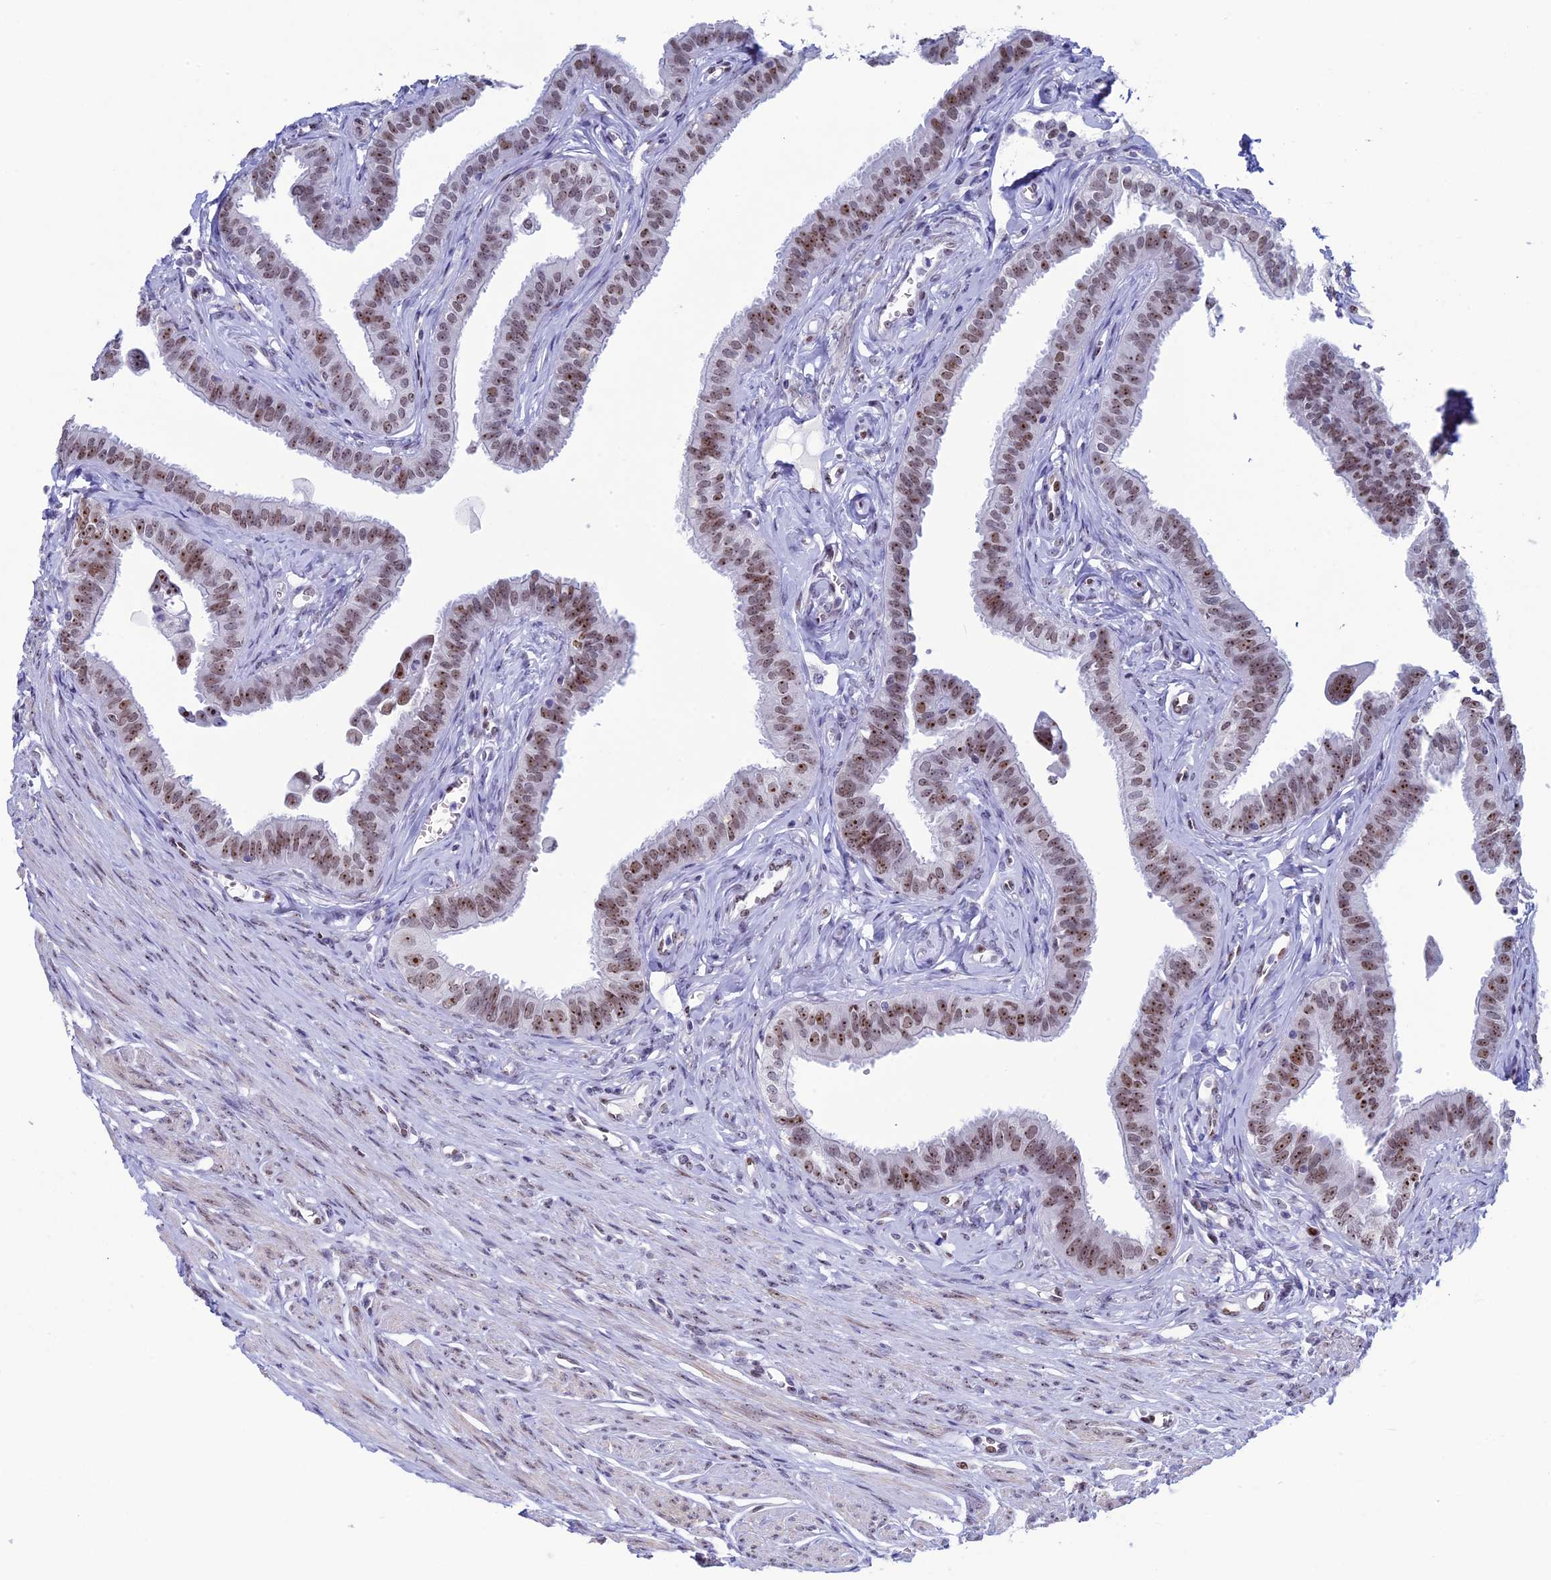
{"staining": {"intensity": "strong", "quantity": ">75%", "location": "nuclear"}, "tissue": "fallopian tube", "cell_type": "Glandular cells", "image_type": "normal", "snomed": [{"axis": "morphology", "description": "Normal tissue, NOS"}, {"axis": "morphology", "description": "Carcinoma, NOS"}, {"axis": "topography", "description": "Fallopian tube"}, {"axis": "topography", "description": "Ovary"}], "caption": "About >75% of glandular cells in normal human fallopian tube show strong nuclear protein expression as visualized by brown immunohistochemical staining.", "gene": "CCDC86", "patient": {"sex": "female", "age": 59}}